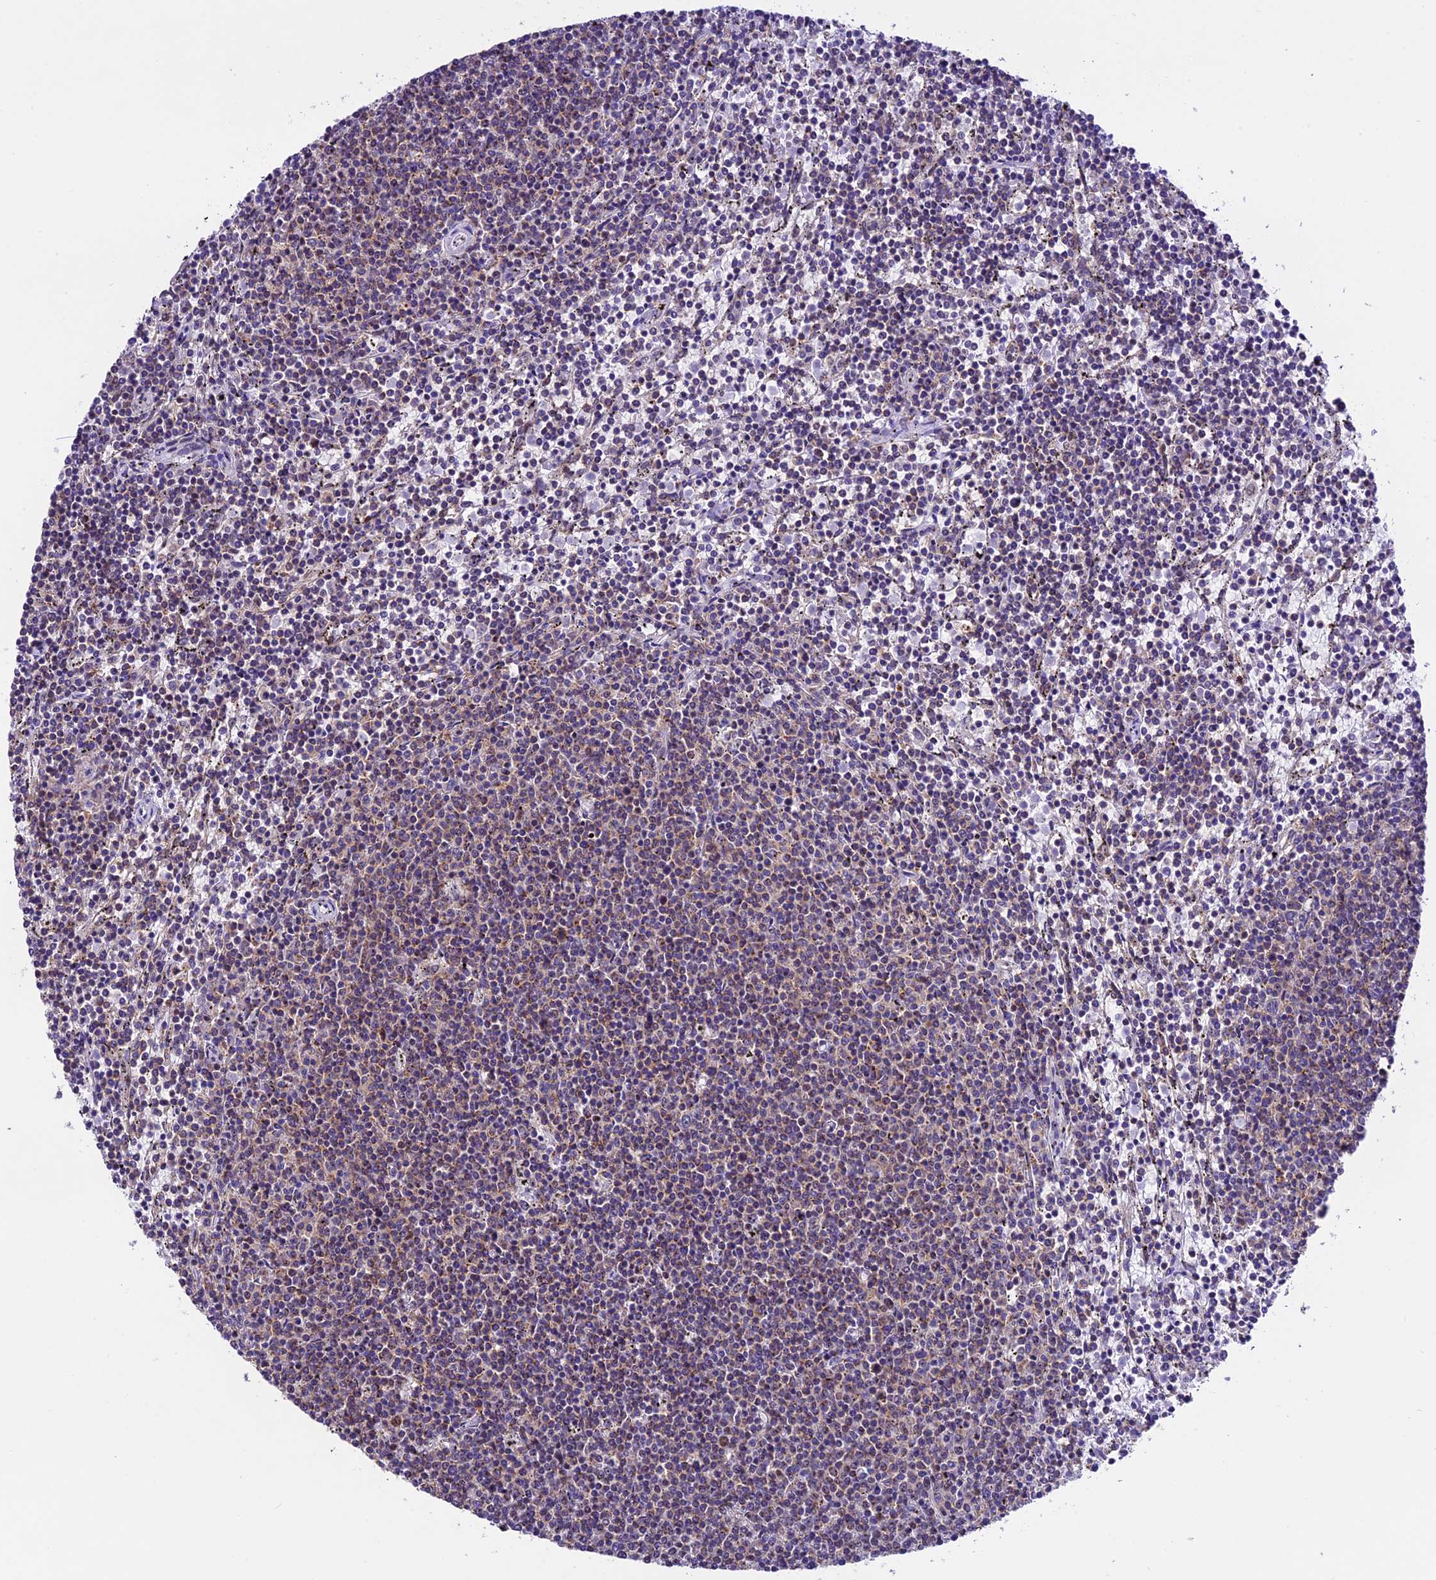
{"staining": {"intensity": "weak", "quantity": "25%-75%", "location": "cytoplasmic/membranous"}, "tissue": "lymphoma", "cell_type": "Tumor cells", "image_type": "cancer", "snomed": [{"axis": "morphology", "description": "Malignant lymphoma, non-Hodgkin's type, Low grade"}, {"axis": "topography", "description": "Spleen"}], "caption": "Protein staining demonstrates weak cytoplasmic/membranous expression in about 25%-75% of tumor cells in malignant lymphoma, non-Hodgkin's type (low-grade).", "gene": "CARS2", "patient": {"sex": "female", "age": 50}}